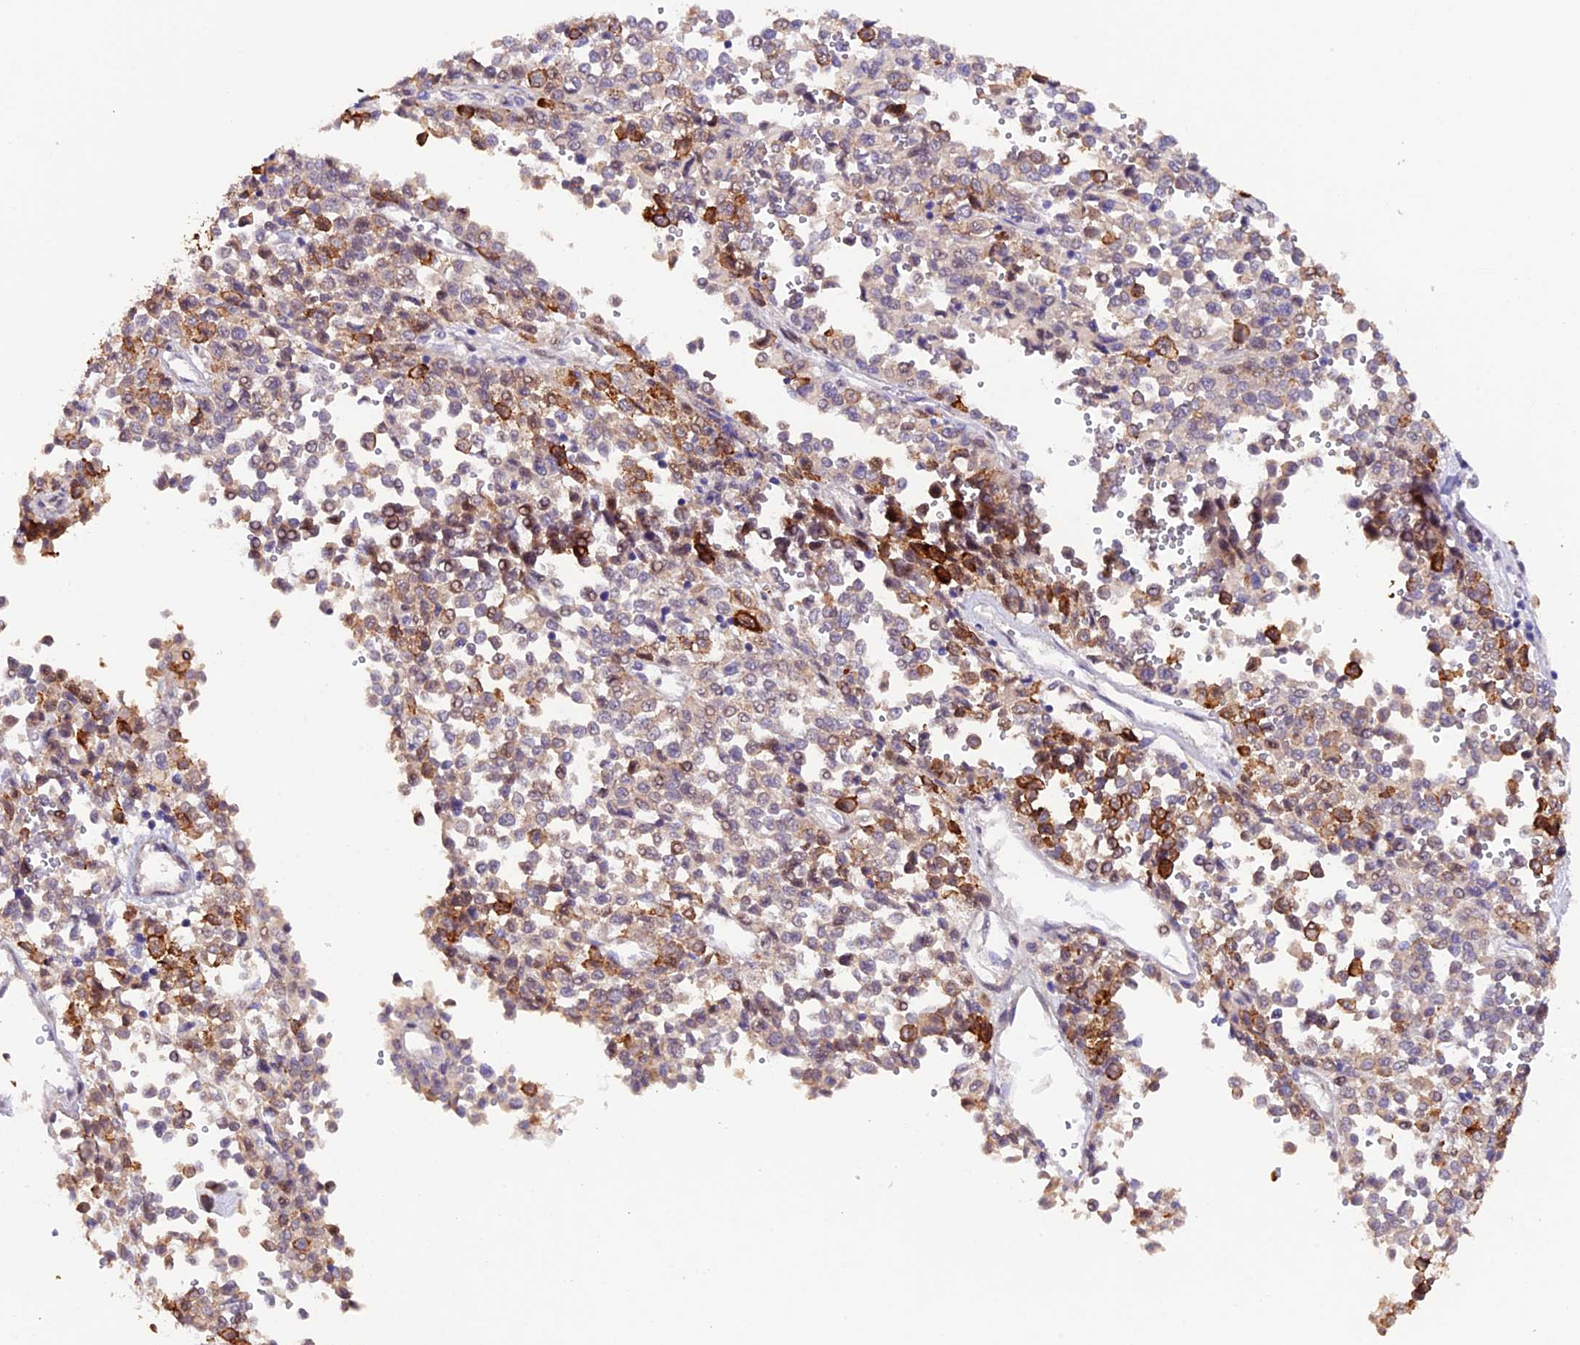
{"staining": {"intensity": "moderate", "quantity": "25%-75%", "location": "cytoplasmic/membranous"}, "tissue": "melanoma", "cell_type": "Tumor cells", "image_type": "cancer", "snomed": [{"axis": "morphology", "description": "Malignant melanoma, Metastatic site"}, {"axis": "topography", "description": "Pancreas"}], "caption": "Malignant melanoma (metastatic site) was stained to show a protein in brown. There is medium levels of moderate cytoplasmic/membranous staining in approximately 25%-75% of tumor cells. Nuclei are stained in blue.", "gene": "NCK2", "patient": {"sex": "female", "age": 30}}